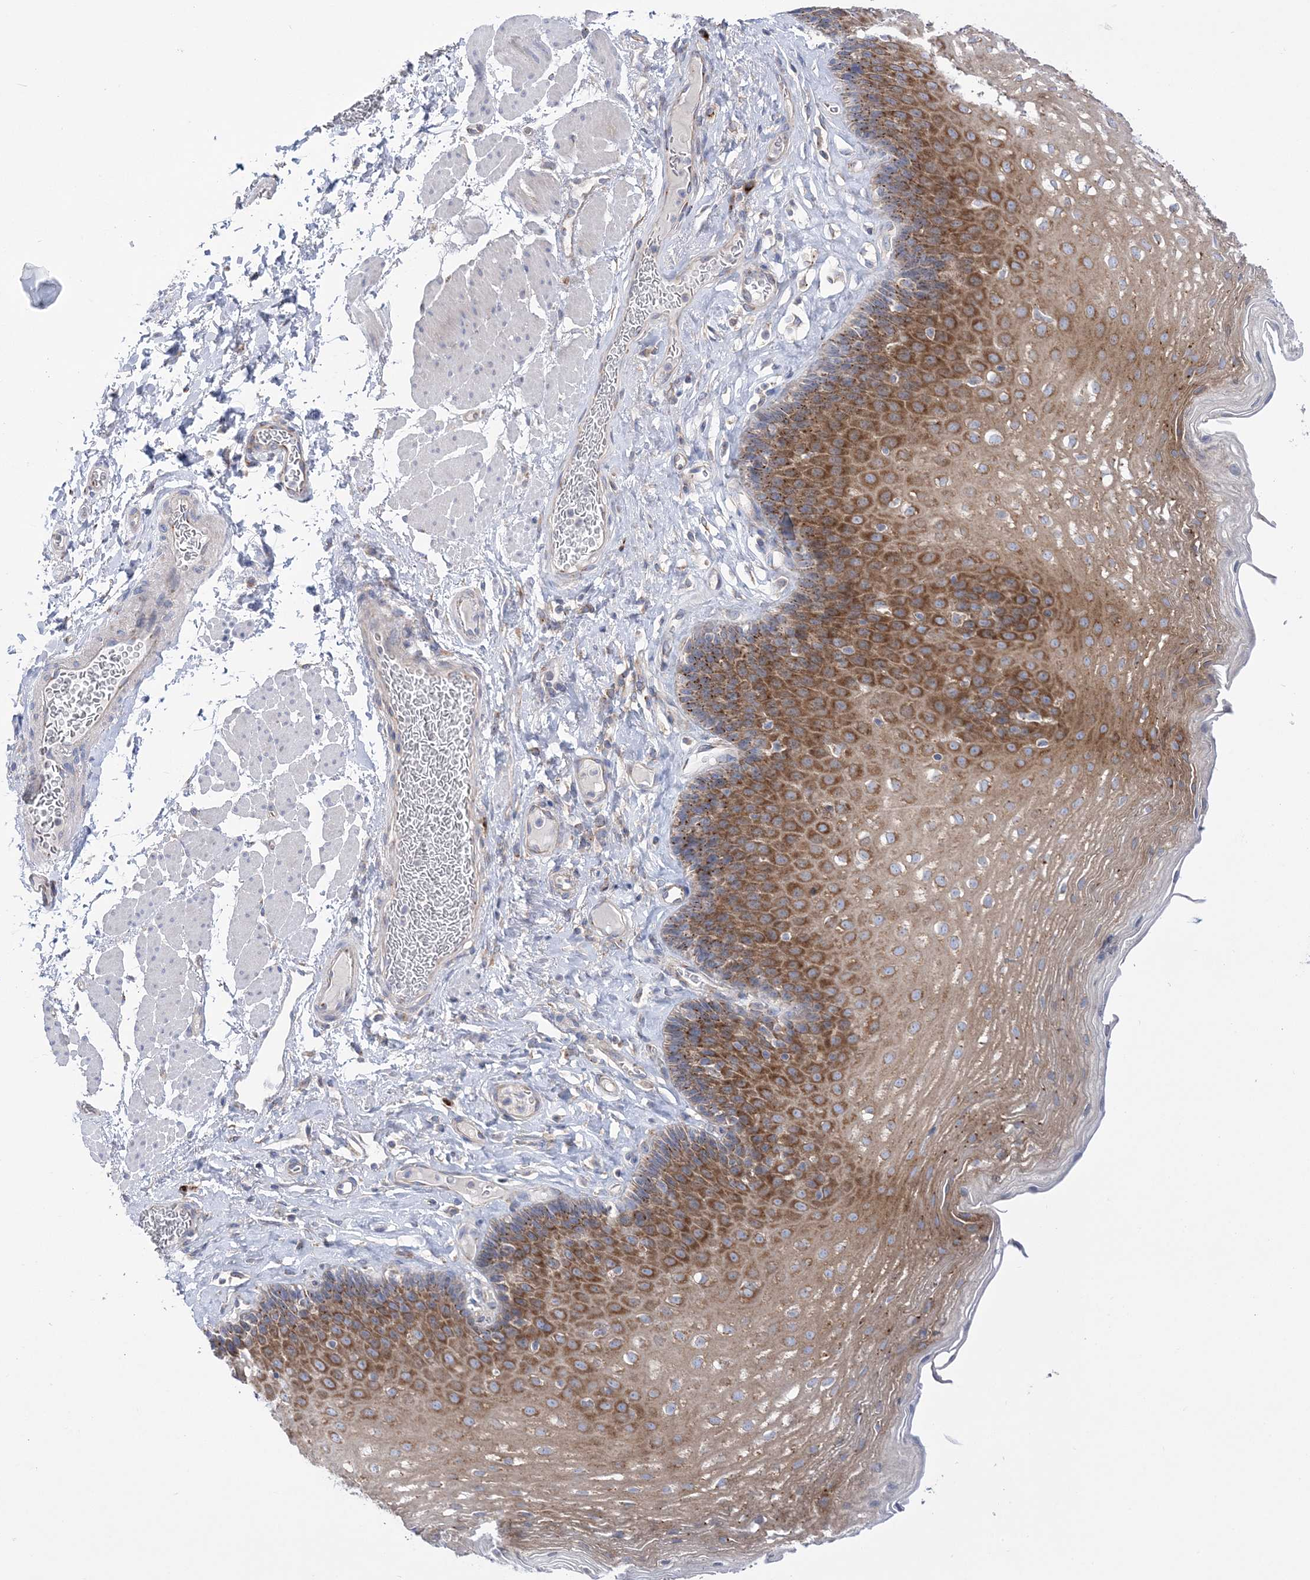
{"staining": {"intensity": "moderate", "quantity": ">75%", "location": "cytoplasmic/membranous"}, "tissue": "esophagus", "cell_type": "Squamous epithelial cells", "image_type": "normal", "snomed": [{"axis": "morphology", "description": "Normal tissue, NOS"}, {"axis": "topography", "description": "Esophagus"}], "caption": "A brown stain shows moderate cytoplasmic/membranous expression of a protein in squamous epithelial cells of benign human esophagus. (DAB (3,3'-diaminobenzidine) = brown stain, brightfield microscopy at high magnification).", "gene": "COPB2", "patient": {"sex": "female", "age": 66}}